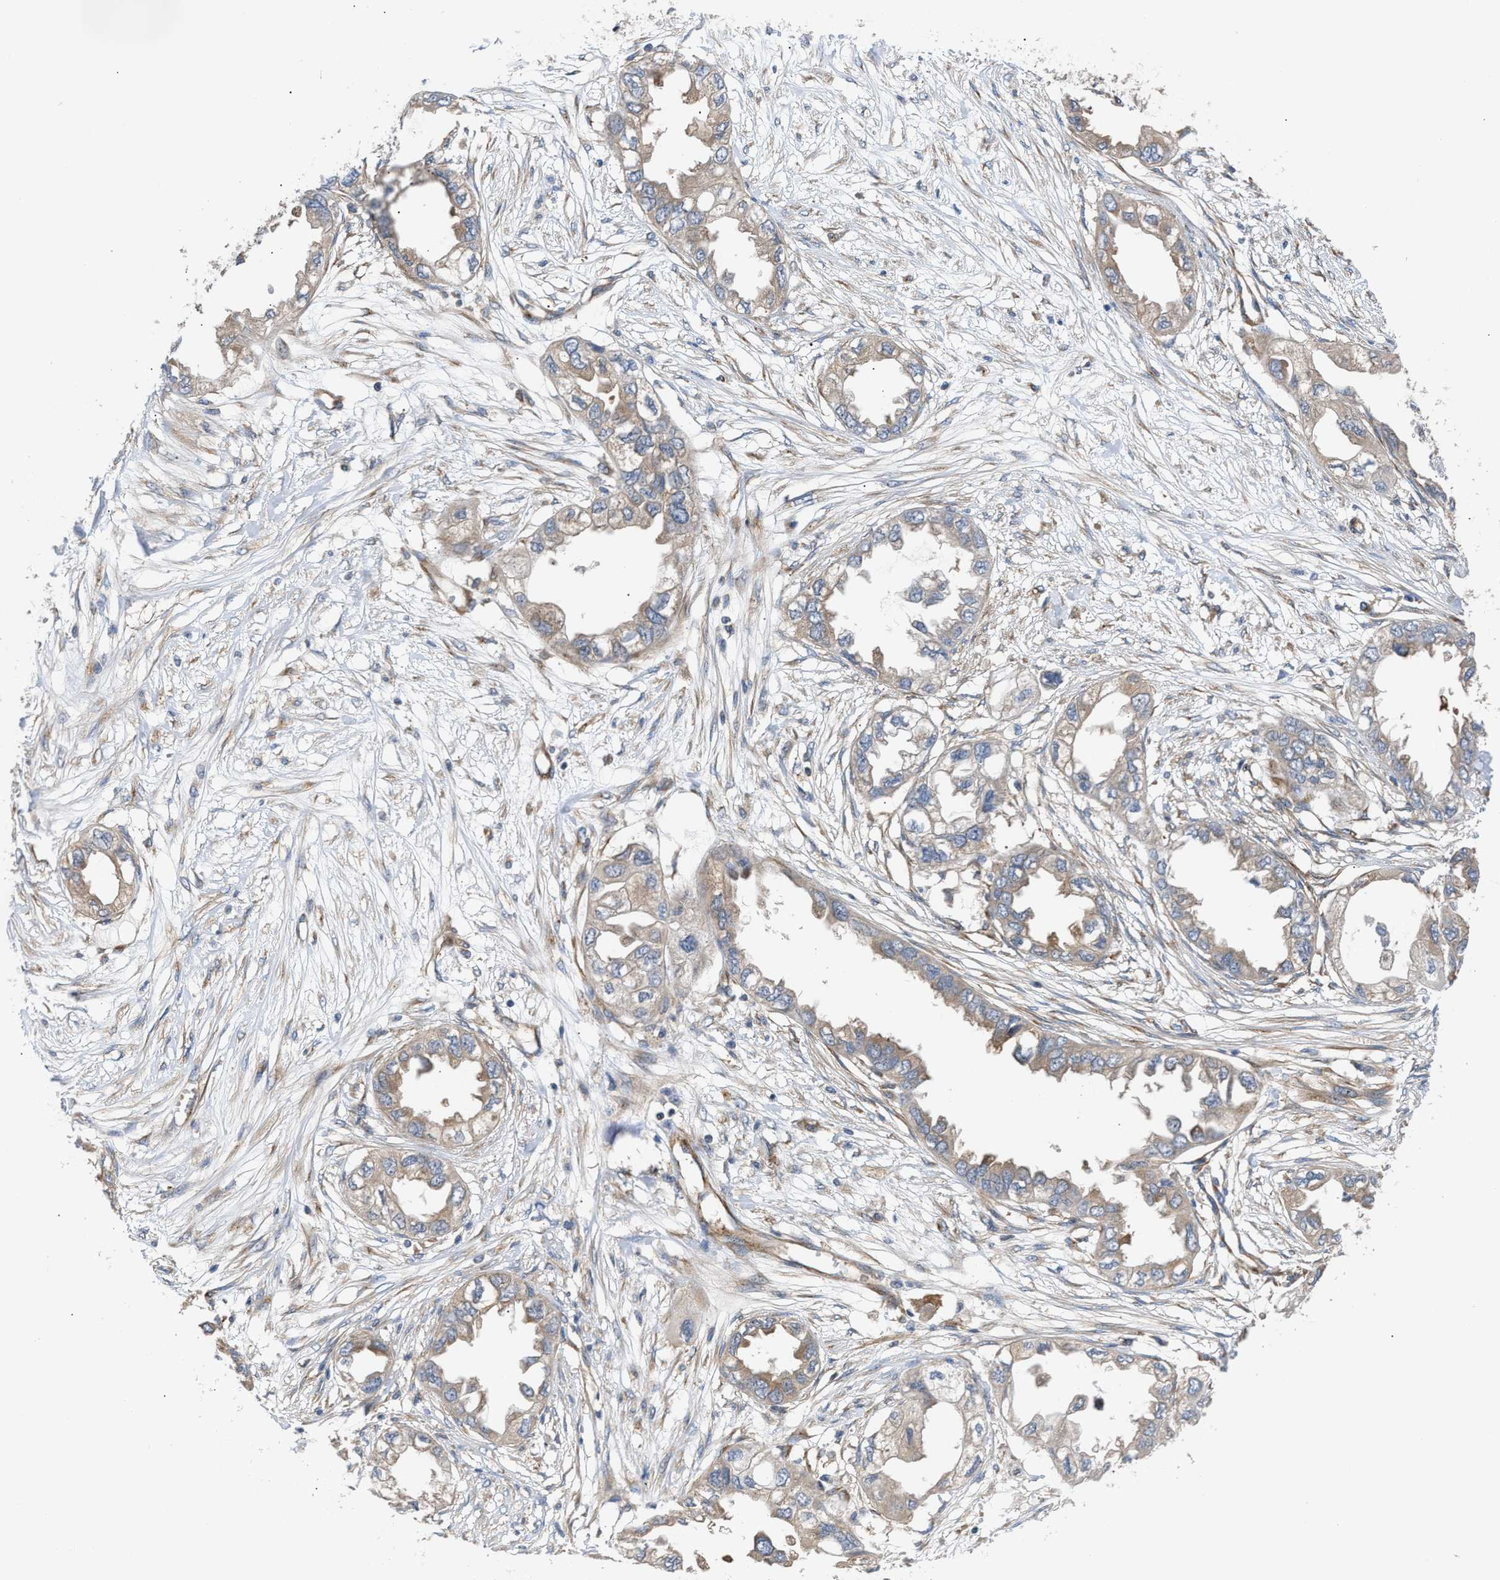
{"staining": {"intensity": "weak", "quantity": ">75%", "location": "cytoplasmic/membranous"}, "tissue": "endometrial cancer", "cell_type": "Tumor cells", "image_type": "cancer", "snomed": [{"axis": "morphology", "description": "Adenocarcinoma, NOS"}, {"axis": "topography", "description": "Endometrium"}], "caption": "Endometrial cancer (adenocarcinoma) tissue reveals weak cytoplasmic/membranous expression in about >75% of tumor cells, visualized by immunohistochemistry. (IHC, brightfield microscopy, high magnification).", "gene": "LAPTM4B", "patient": {"sex": "female", "age": 67}}